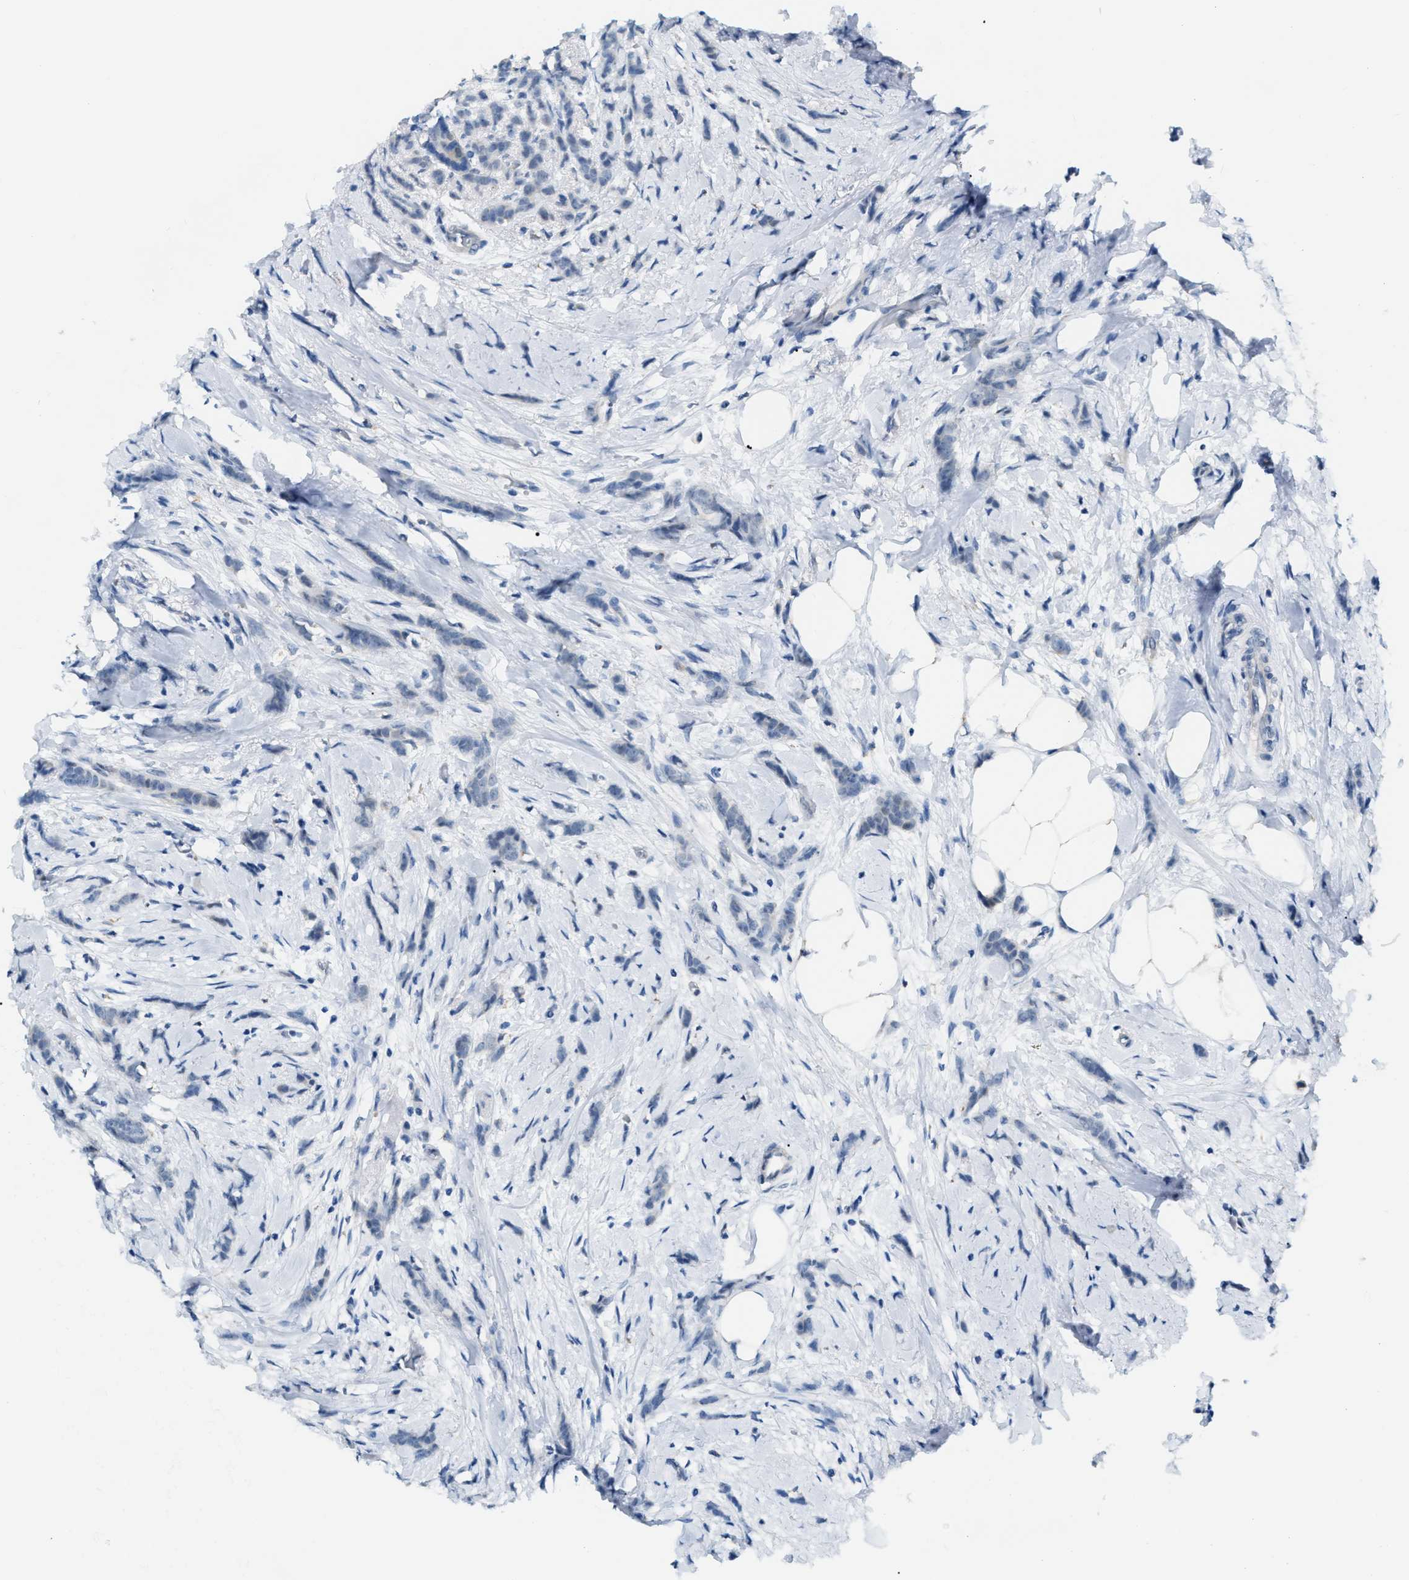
{"staining": {"intensity": "negative", "quantity": "none", "location": "none"}, "tissue": "breast cancer", "cell_type": "Tumor cells", "image_type": "cancer", "snomed": [{"axis": "morphology", "description": "Lobular carcinoma, in situ"}, {"axis": "morphology", "description": "Lobular carcinoma"}, {"axis": "topography", "description": "Breast"}], "caption": "A high-resolution histopathology image shows immunohistochemistry staining of lobular carcinoma (breast), which demonstrates no significant staining in tumor cells.", "gene": "PHRF1", "patient": {"sex": "female", "age": 41}}